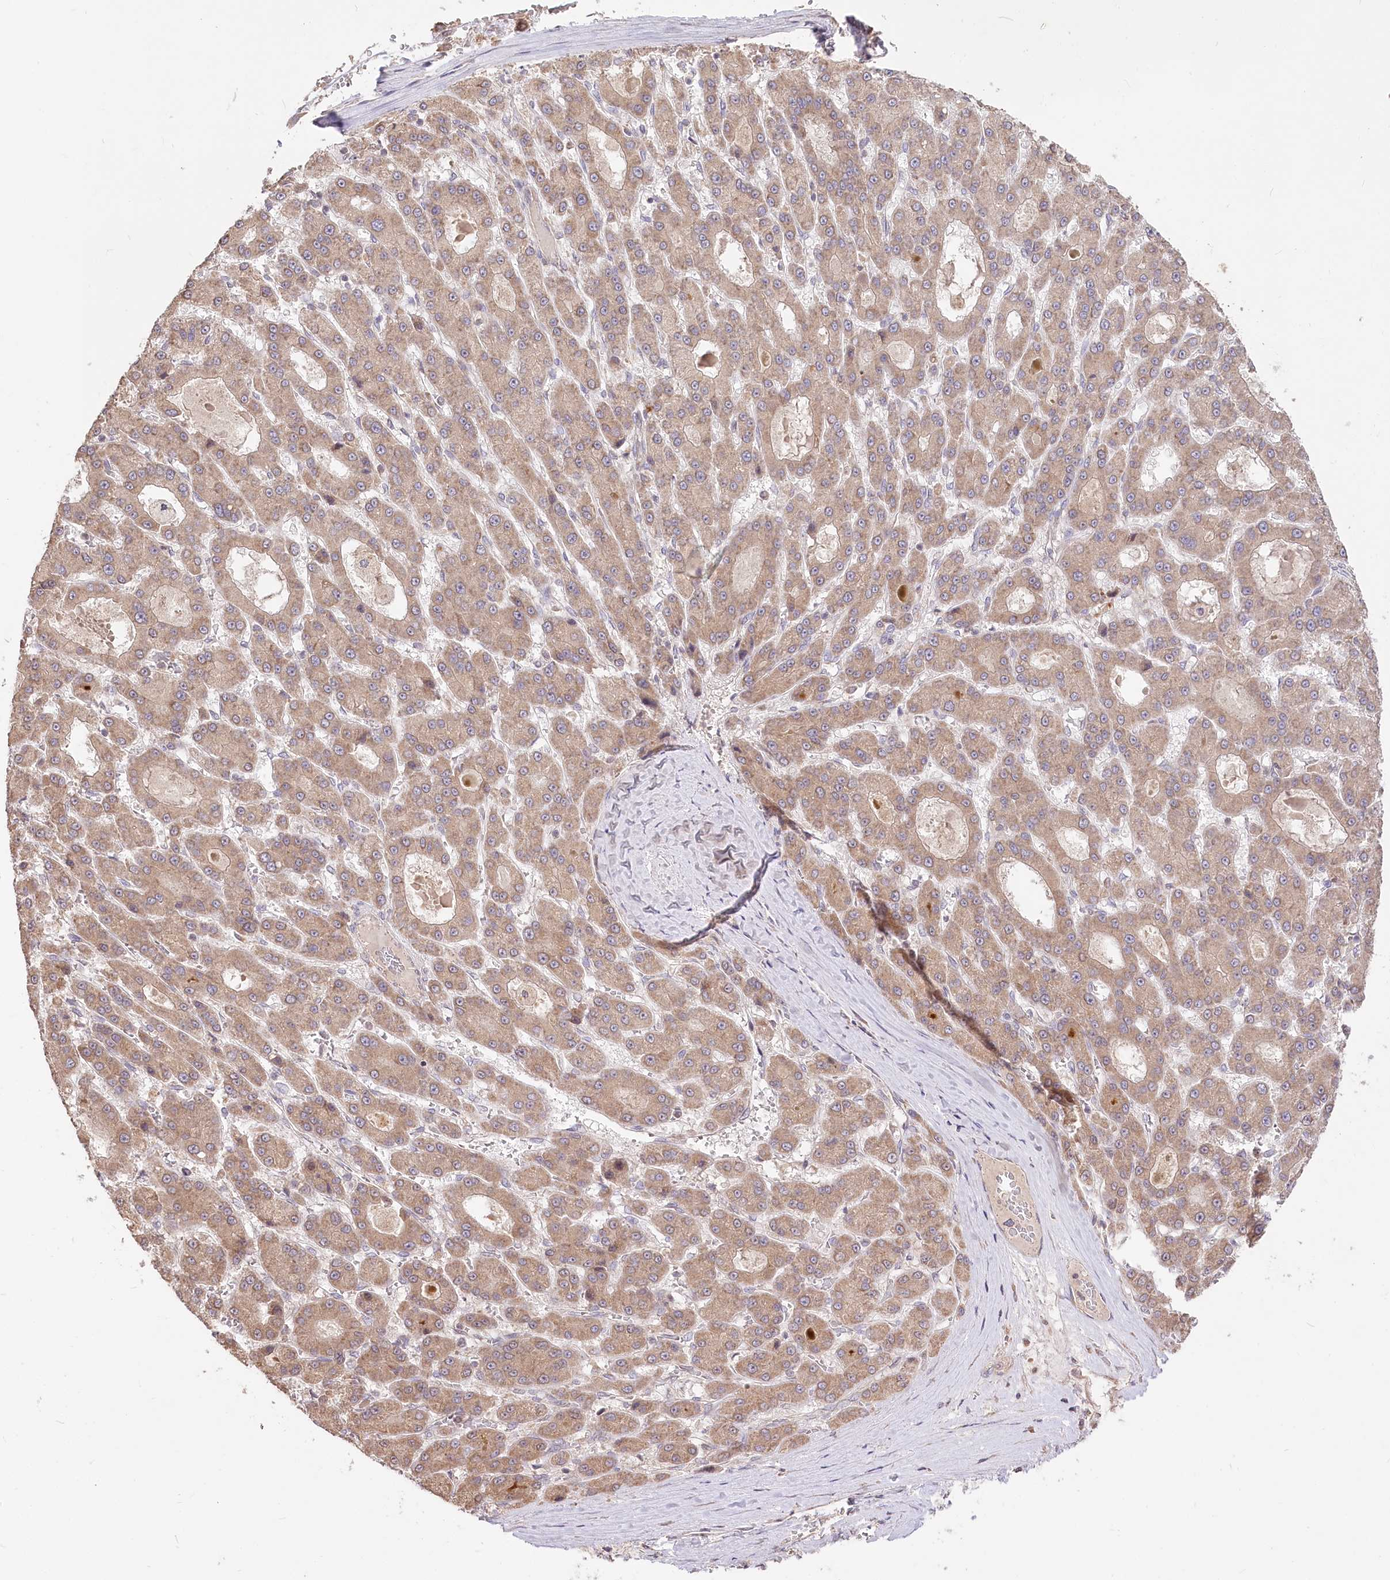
{"staining": {"intensity": "moderate", "quantity": ">75%", "location": "cytoplasmic/membranous"}, "tissue": "liver cancer", "cell_type": "Tumor cells", "image_type": "cancer", "snomed": [{"axis": "morphology", "description": "Carcinoma, Hepatocellular, NOS"}, {"axis": "topography", "description": "Liver"}], "caption": "Protein staining reveals moderate cytoplasmic/membranous positivity in about >75% of tumor cells in hepatocellular carcinoma (liver).", "gene": "STT3B", "patient": {"sex": "male", "age": 70}}